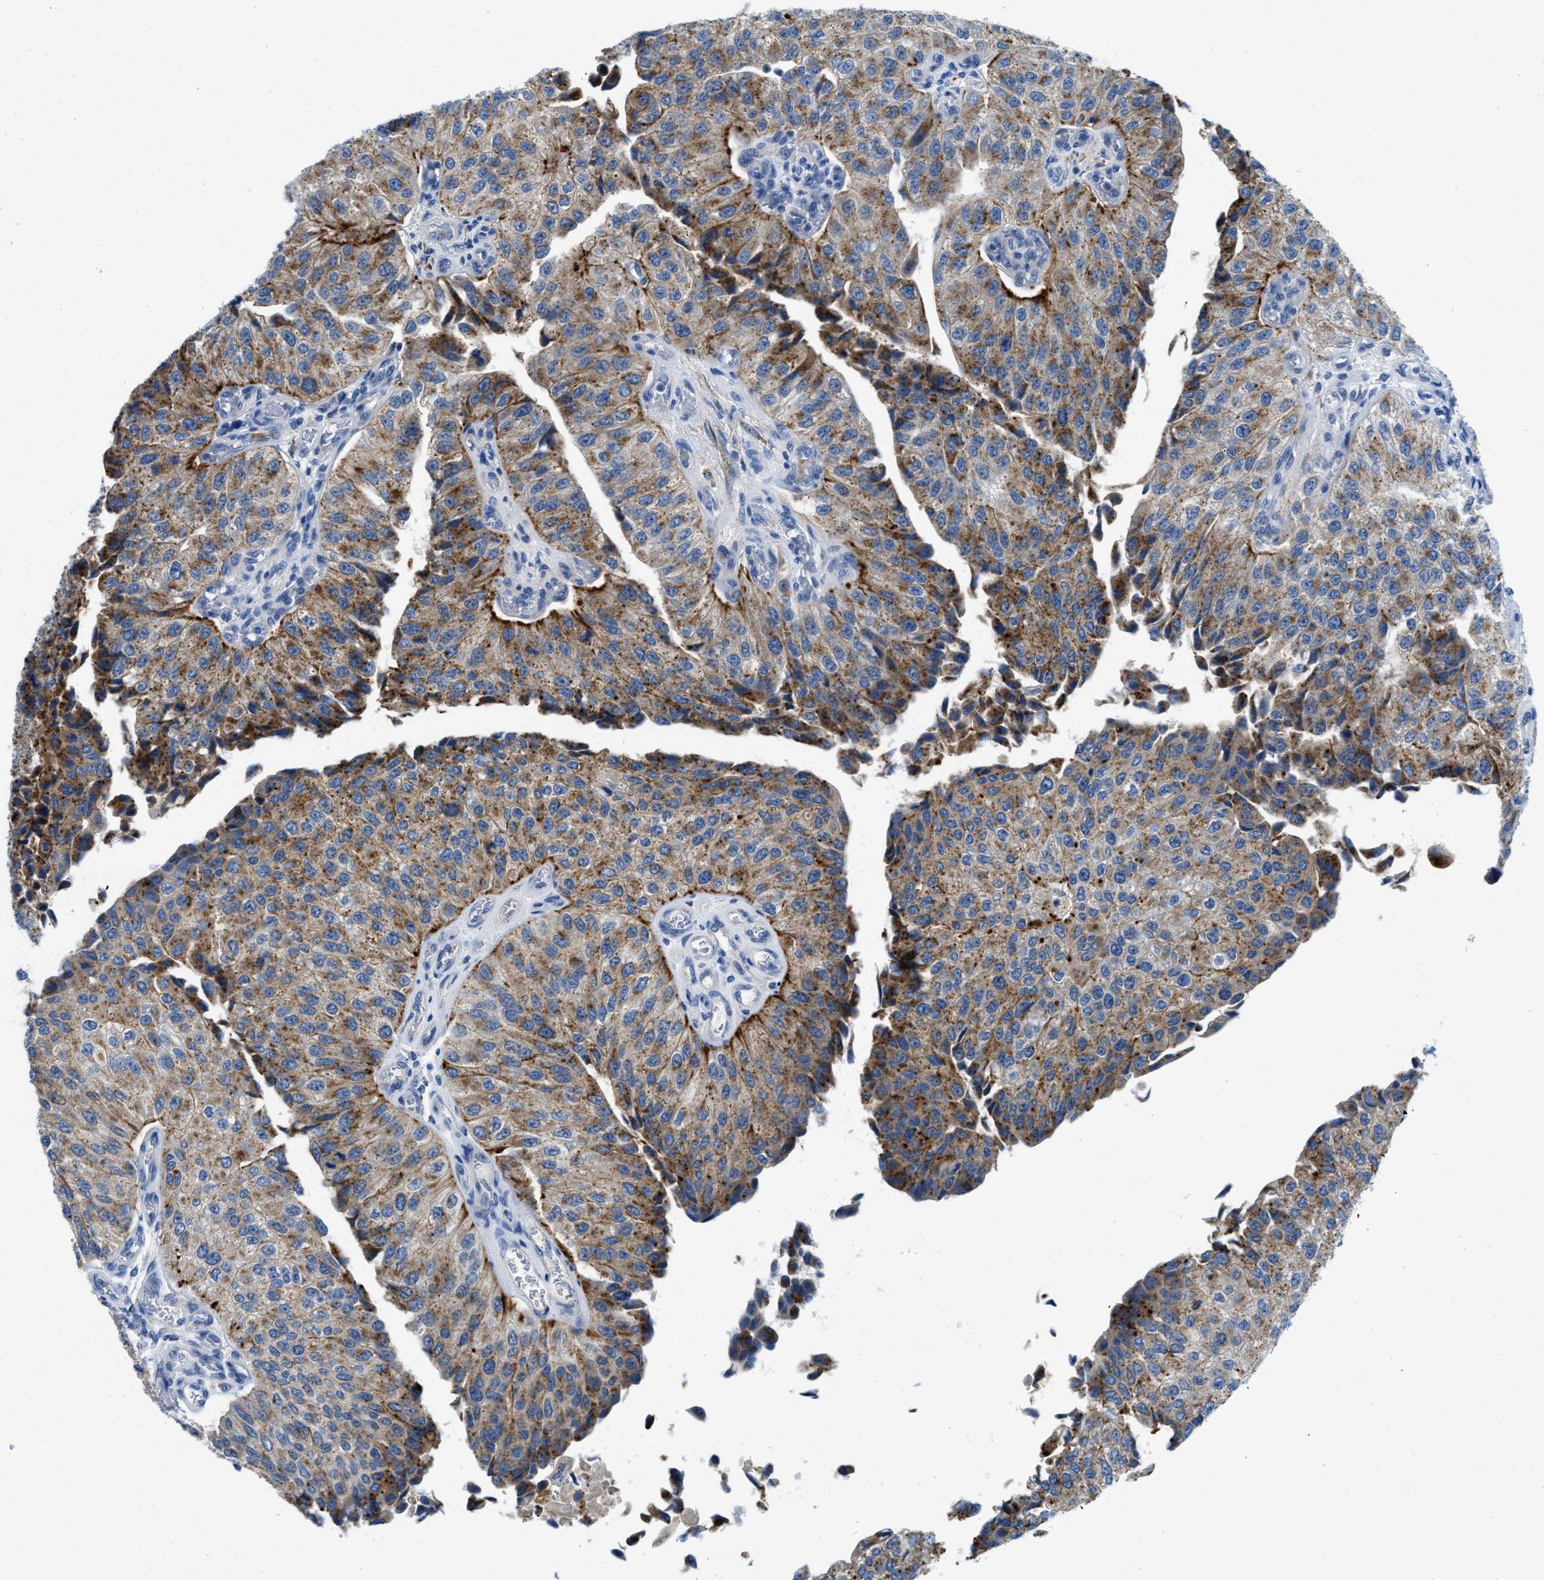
{"staining": {"intensity": "moderate", "quantity": "25%-75%", "location": "cytoplasmic/membranous"}, "tissue": "urothelial cancer", "cell_type": "Tumor cells", "image_type": "cancer", "snomed": [{"axis": "morphology", "description": "Urothelial carcinoma, High grade"}, {"axis": "topography", "description": "Kidney"}, {"axis": "topography", "description": "Urinary bladder"}], "caption": "Immunohistochemistry (IHC) of human high-grade urothelial carcinoma displays medium levels of moderate cytoplasmic/membranous positivity in about 25%-75% of tumor cells. (Stains: DAB in brown, nuclei in blue, Microscopy: brightfield microscopy at high magnification).", "gene": "TSPAN3", "patient": {"sex": "male", "age": 77}}